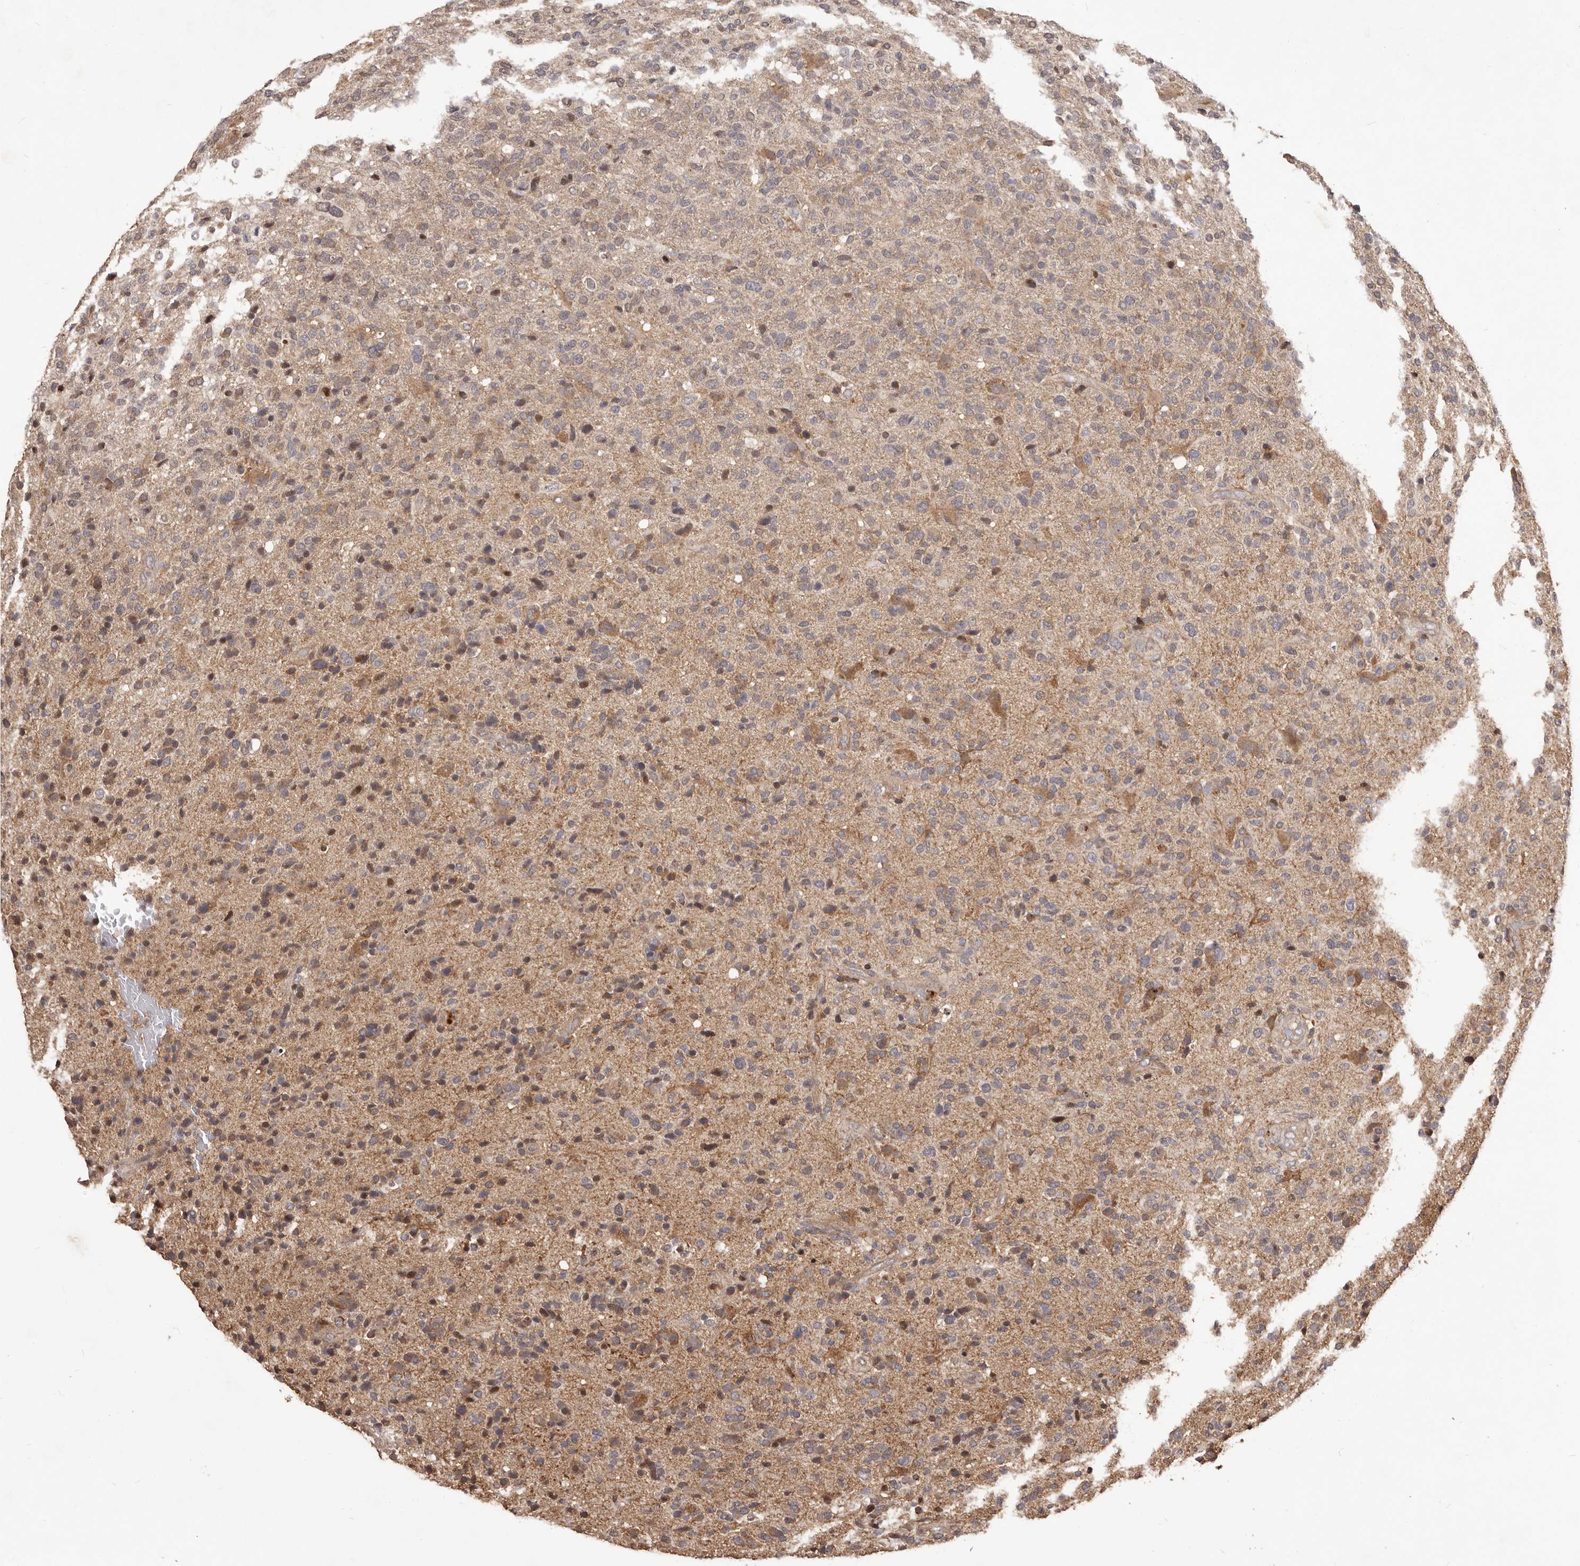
{"staining": {"intensity": "weak", "quantity": "25%-75%", "location": "cytoplasmic/membranous"}, "tissue": "glioma", "cell_type": "Tumor cells", "image_type": "cancer", "snomed": [{"axis": "morphology", "description": "Glioma, malignant, High grade"}, {"axis": "topography", "description": "Brain"}], "caption": "The immunohistochemical stain highlights weak cytoplasmic/membranous expression in tumor cells of malignant glioma (high-grade) tissue.", "gene": "MTO1", "patient": {"sex": "male", "age": 72}}